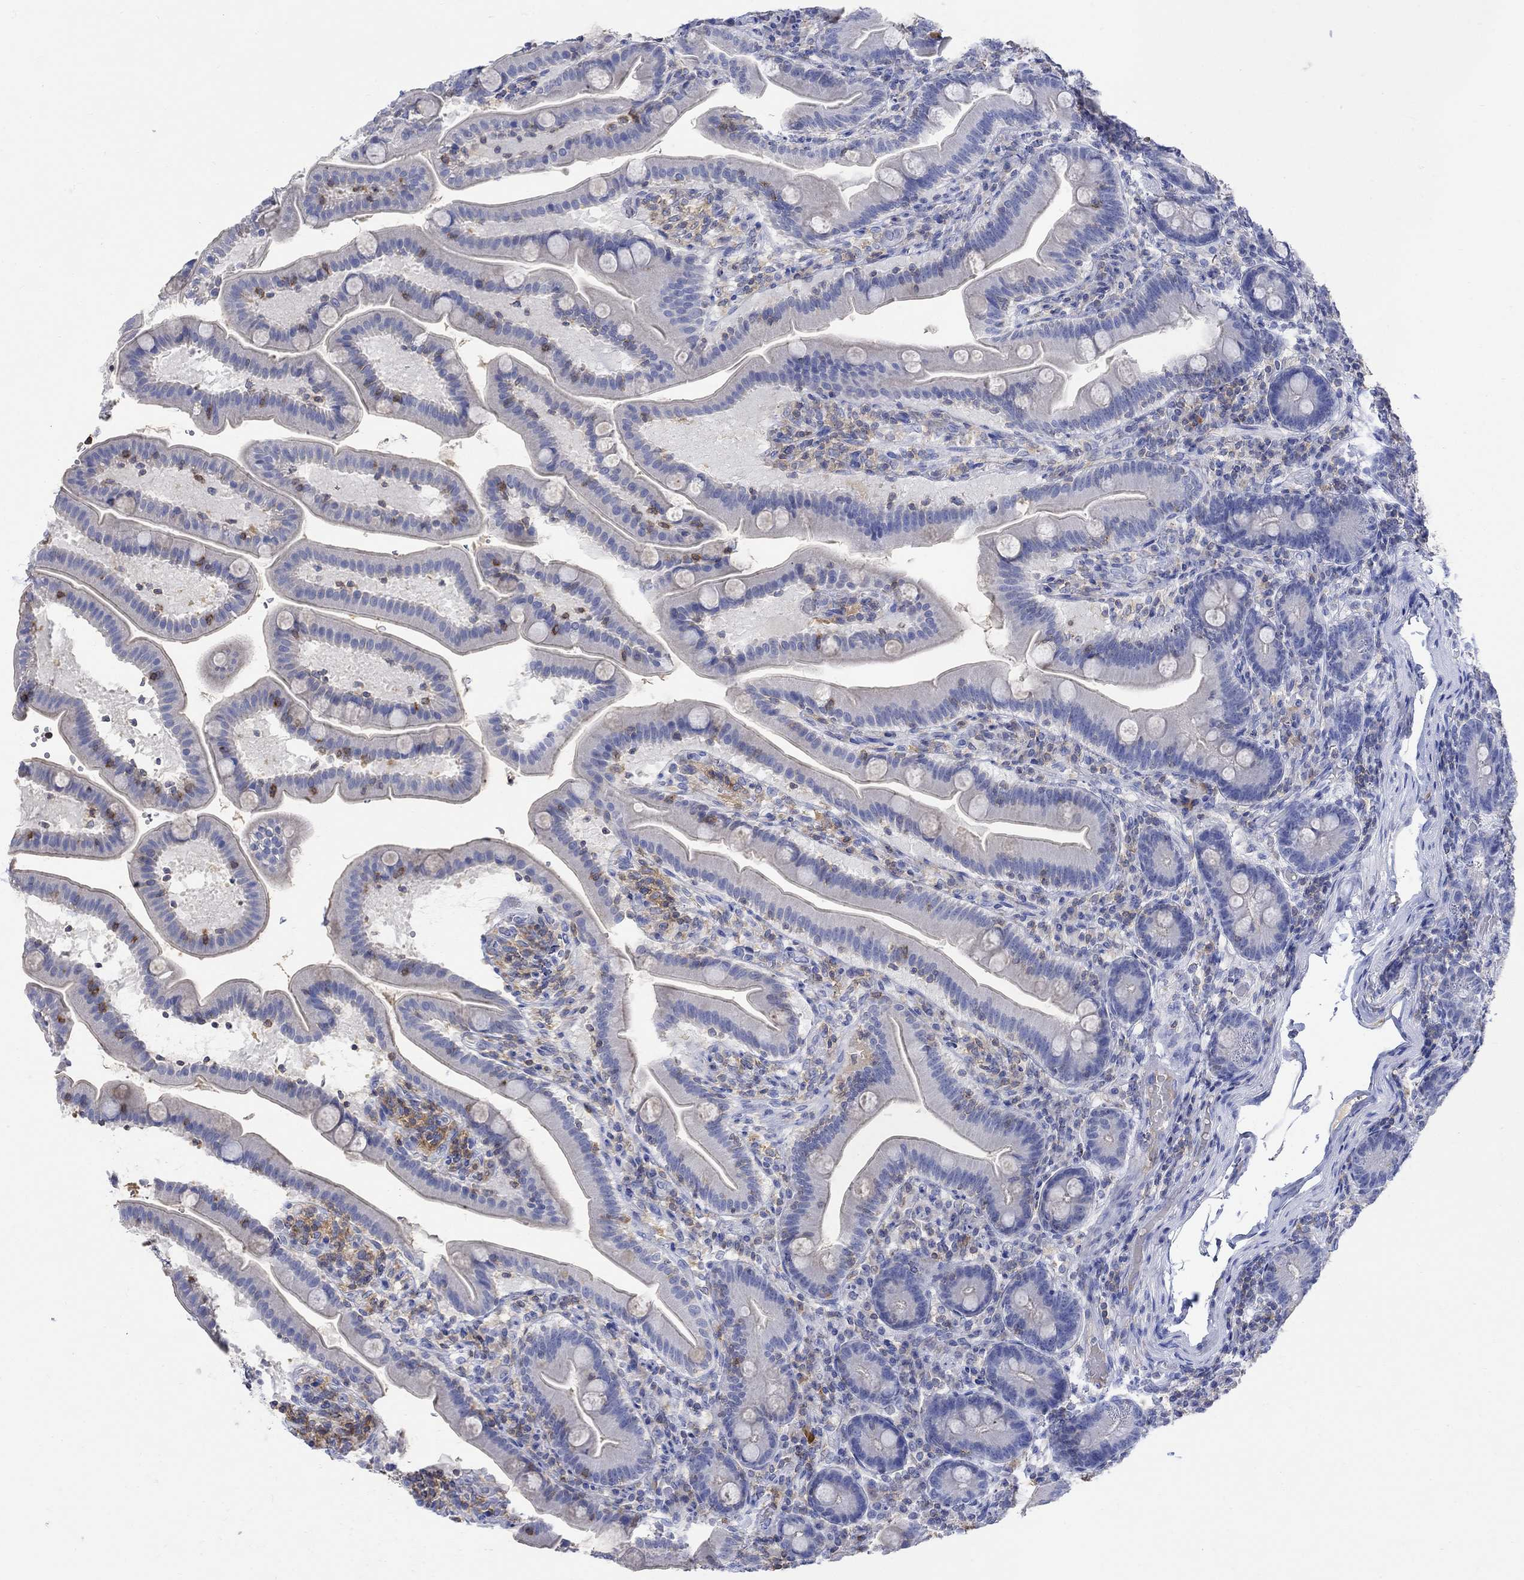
{"staining": {"intensity": "negative", "quantity": "none", "location": "none"}, "tissue": "small intestine", "cell_type": "Glandular cells", "image_type": "normal", "snomed": [{"axis": "morphology", "description": "Normal tissue, NOS"}, {"axis": "topography", "description": "Small intestine"}], "caption": "A photomicrograph of small intestine stained for a protein shows no brown staining in glandular cells. Nuclei are stained in blue.", "gene": "GCM1", "patient": {"sex": "male", "age": 66}}